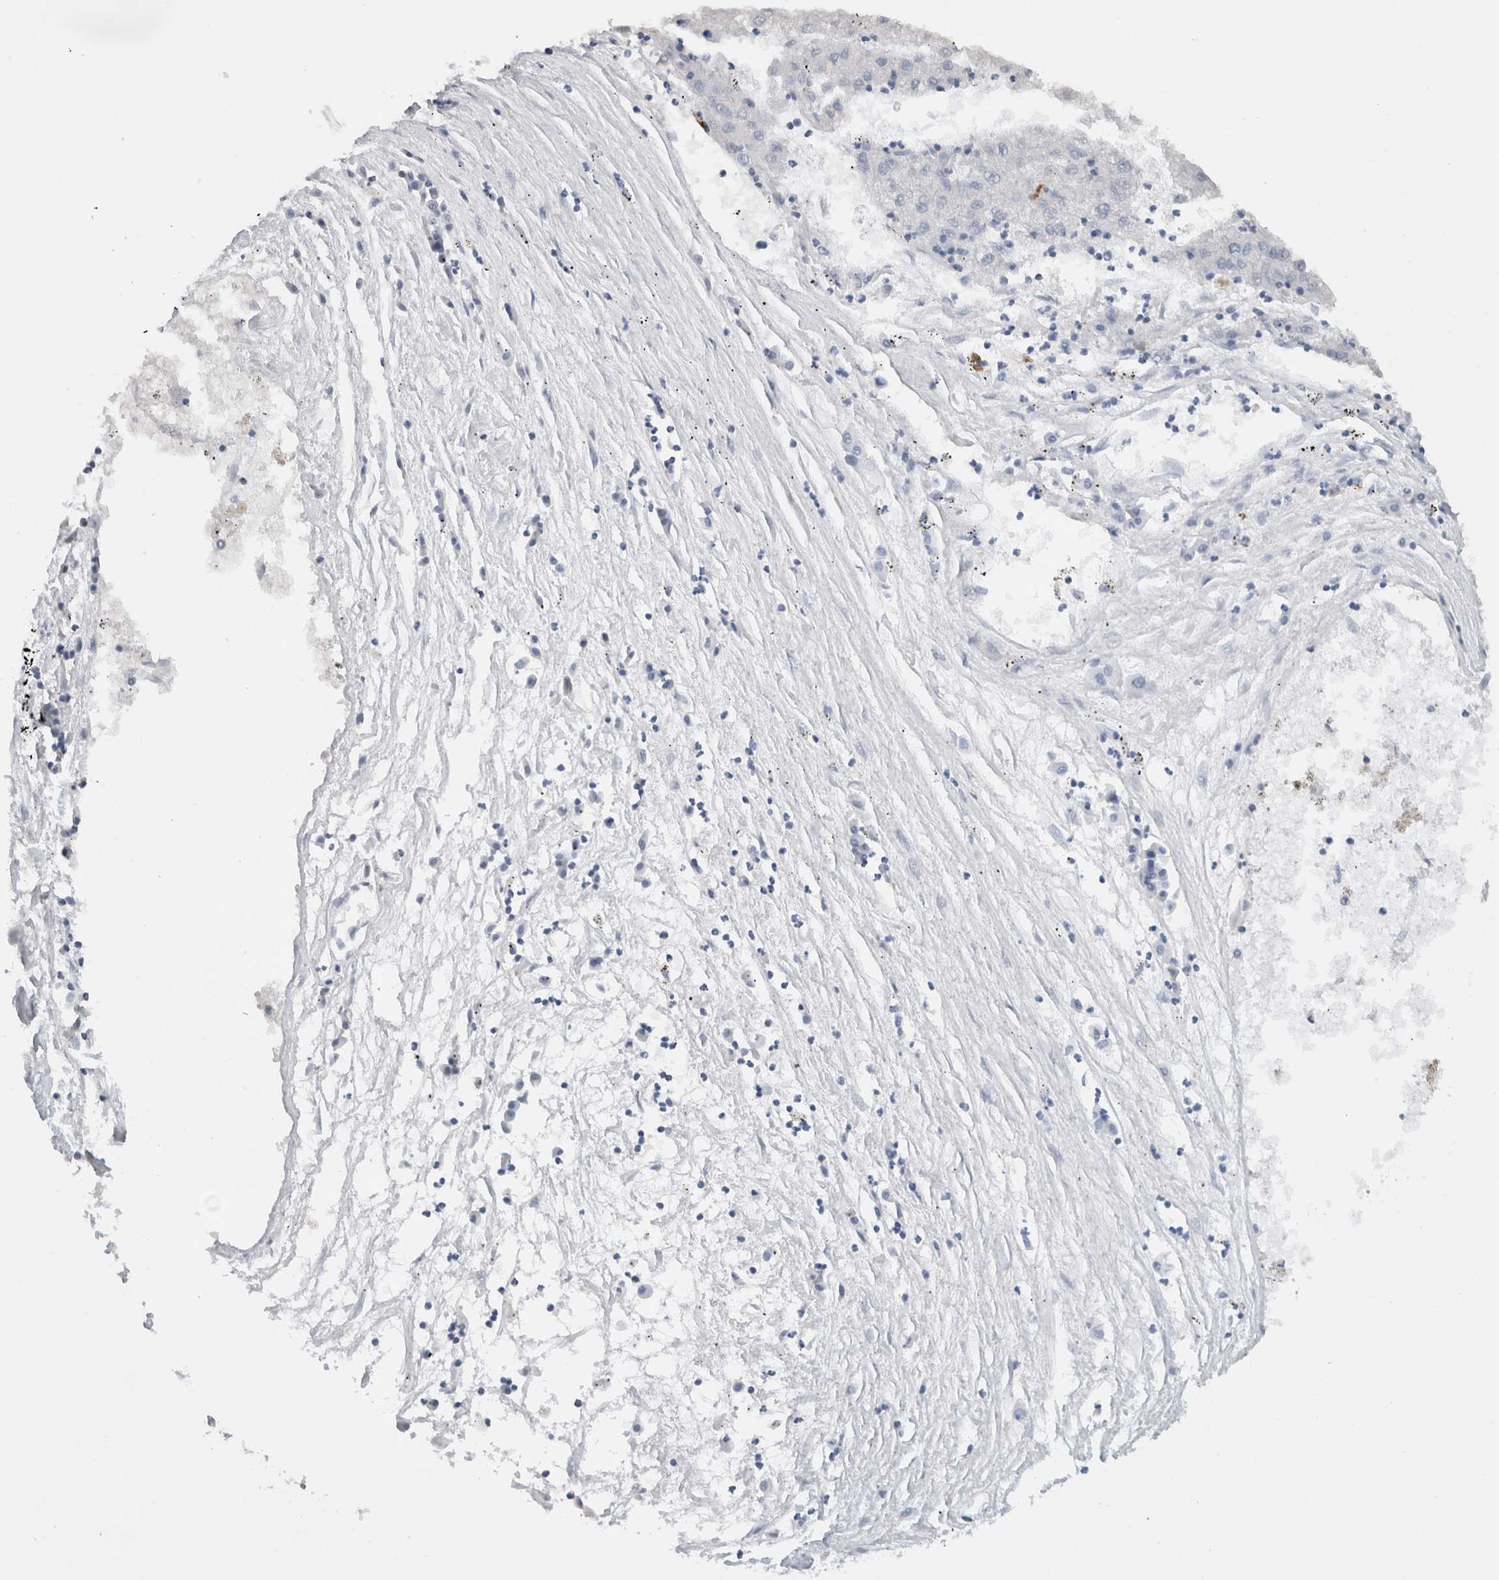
{"staining": {"intensity": "negative", "quantity": "none", "location": "none"}, "tissue": "liver cancer", "cell_type": "Tumor cells", "image_type": "cancer", "snomed": [{"axis": "morphology", "description": "Carcinoma, Hepatocellular, NOS"}, {"axis": "topography", "description": "Liver"}], "caption": "IHC image of human liver cancer stained for a protein (brown), which demonstrates no staining in tumor cells. The staining is performed using DAB brown chromogen with nuclei counter-stained in using hematoxylin.", "gene": "LAMP3", "patient": {"sex": "male", "age": 72}}